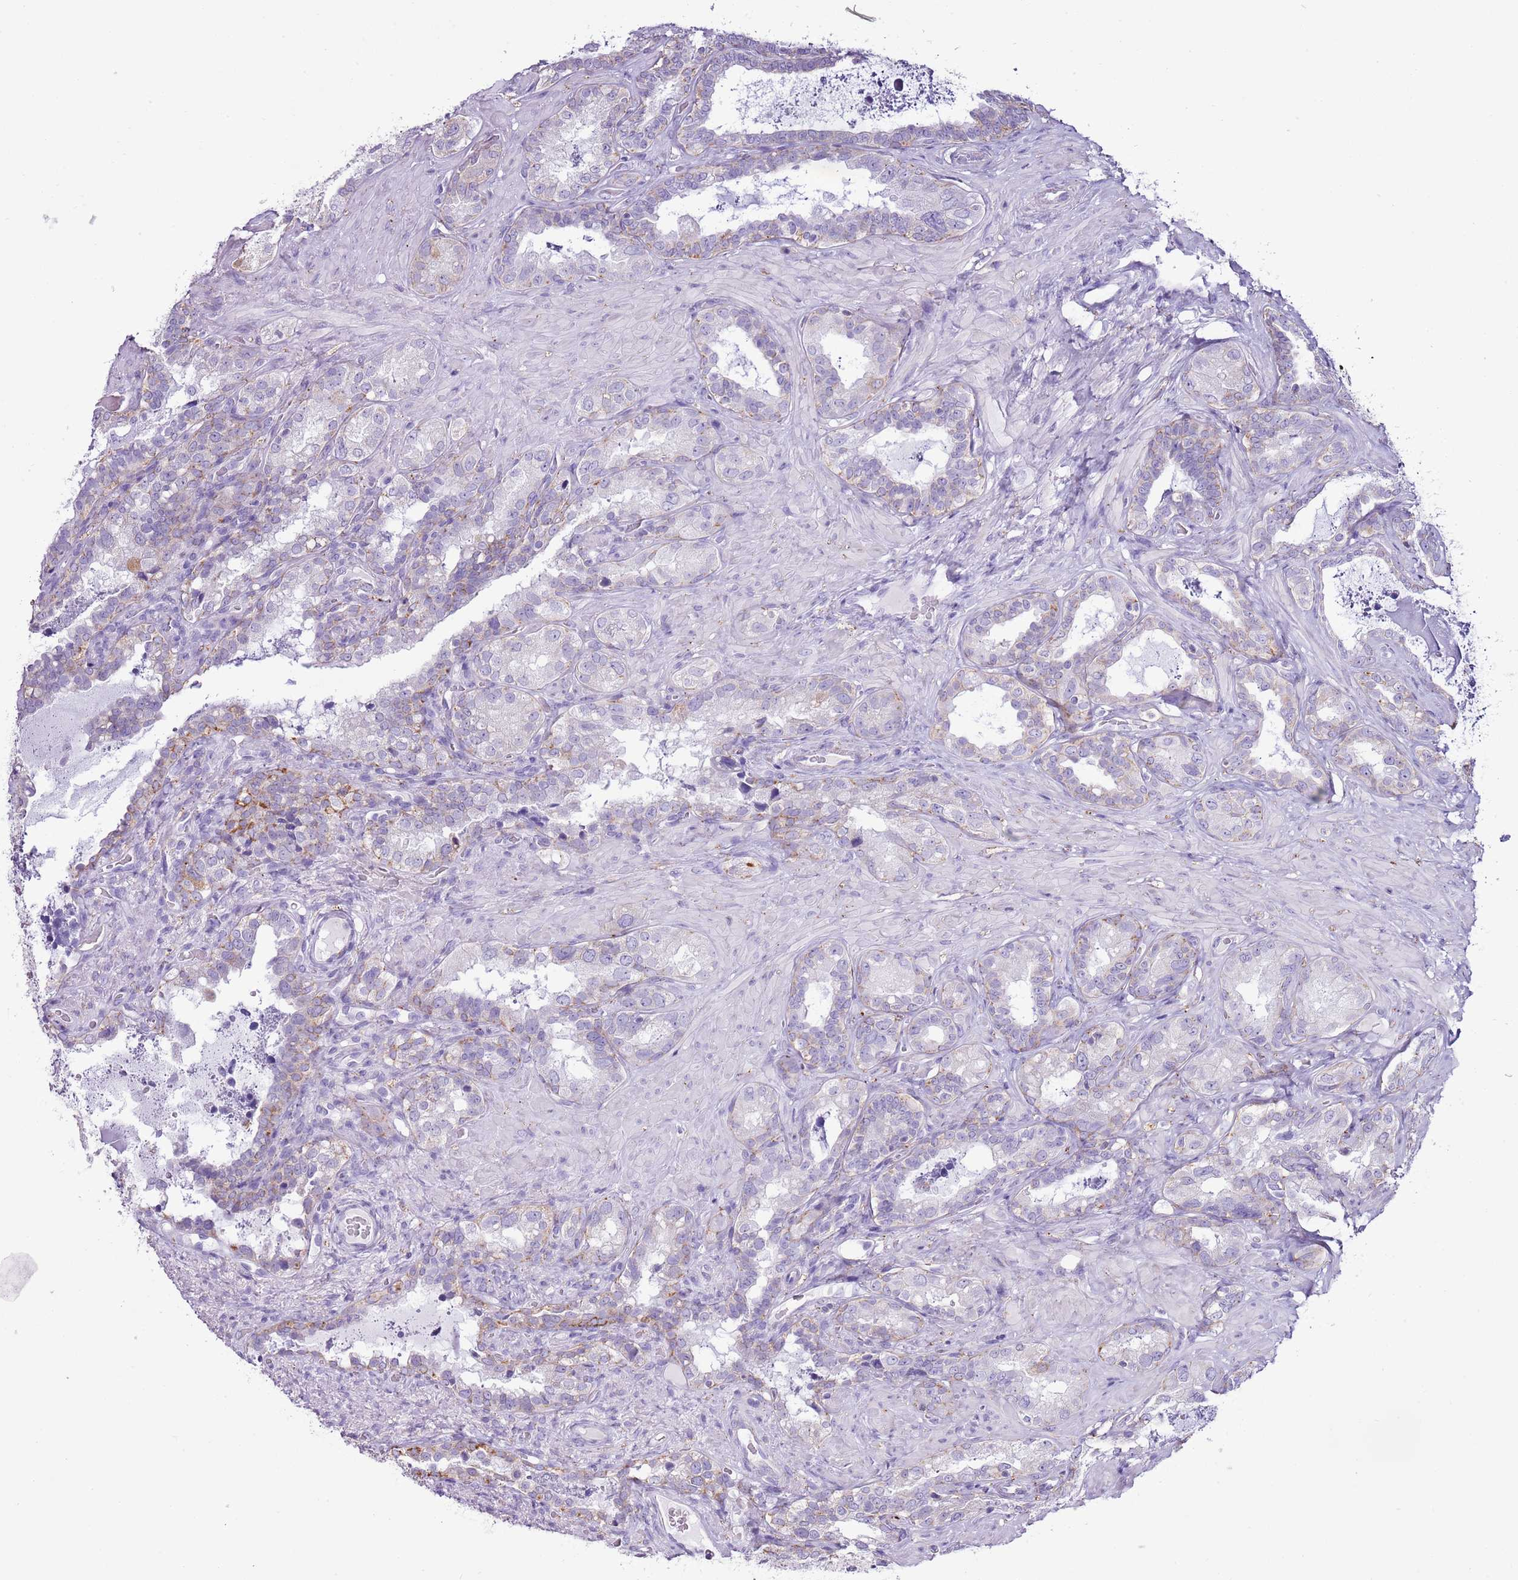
{"staining": {"intensity": "weak", "quantity": "<25%", "location": "cytoplasmic/membranous"}, "tissue": "seminal vesicle", "cell_type": "Glandular cells", "image_type": "normal", "snomed": [{"axis": "morphology", "description": "Normal tissue, NOS"}, {"axis": "topography", "description": "Seminal veicle"}, {"axis": "topography", "description": "Peripheral nerve tissue"}], "caption": "This is an immunohistochemistry (IHC) micrograph of unremarkable human seminal vesicle. There is no staining in glandular cells.", "gene": "SLC23A1", "patient": {"sex": "male", "age": 67}}